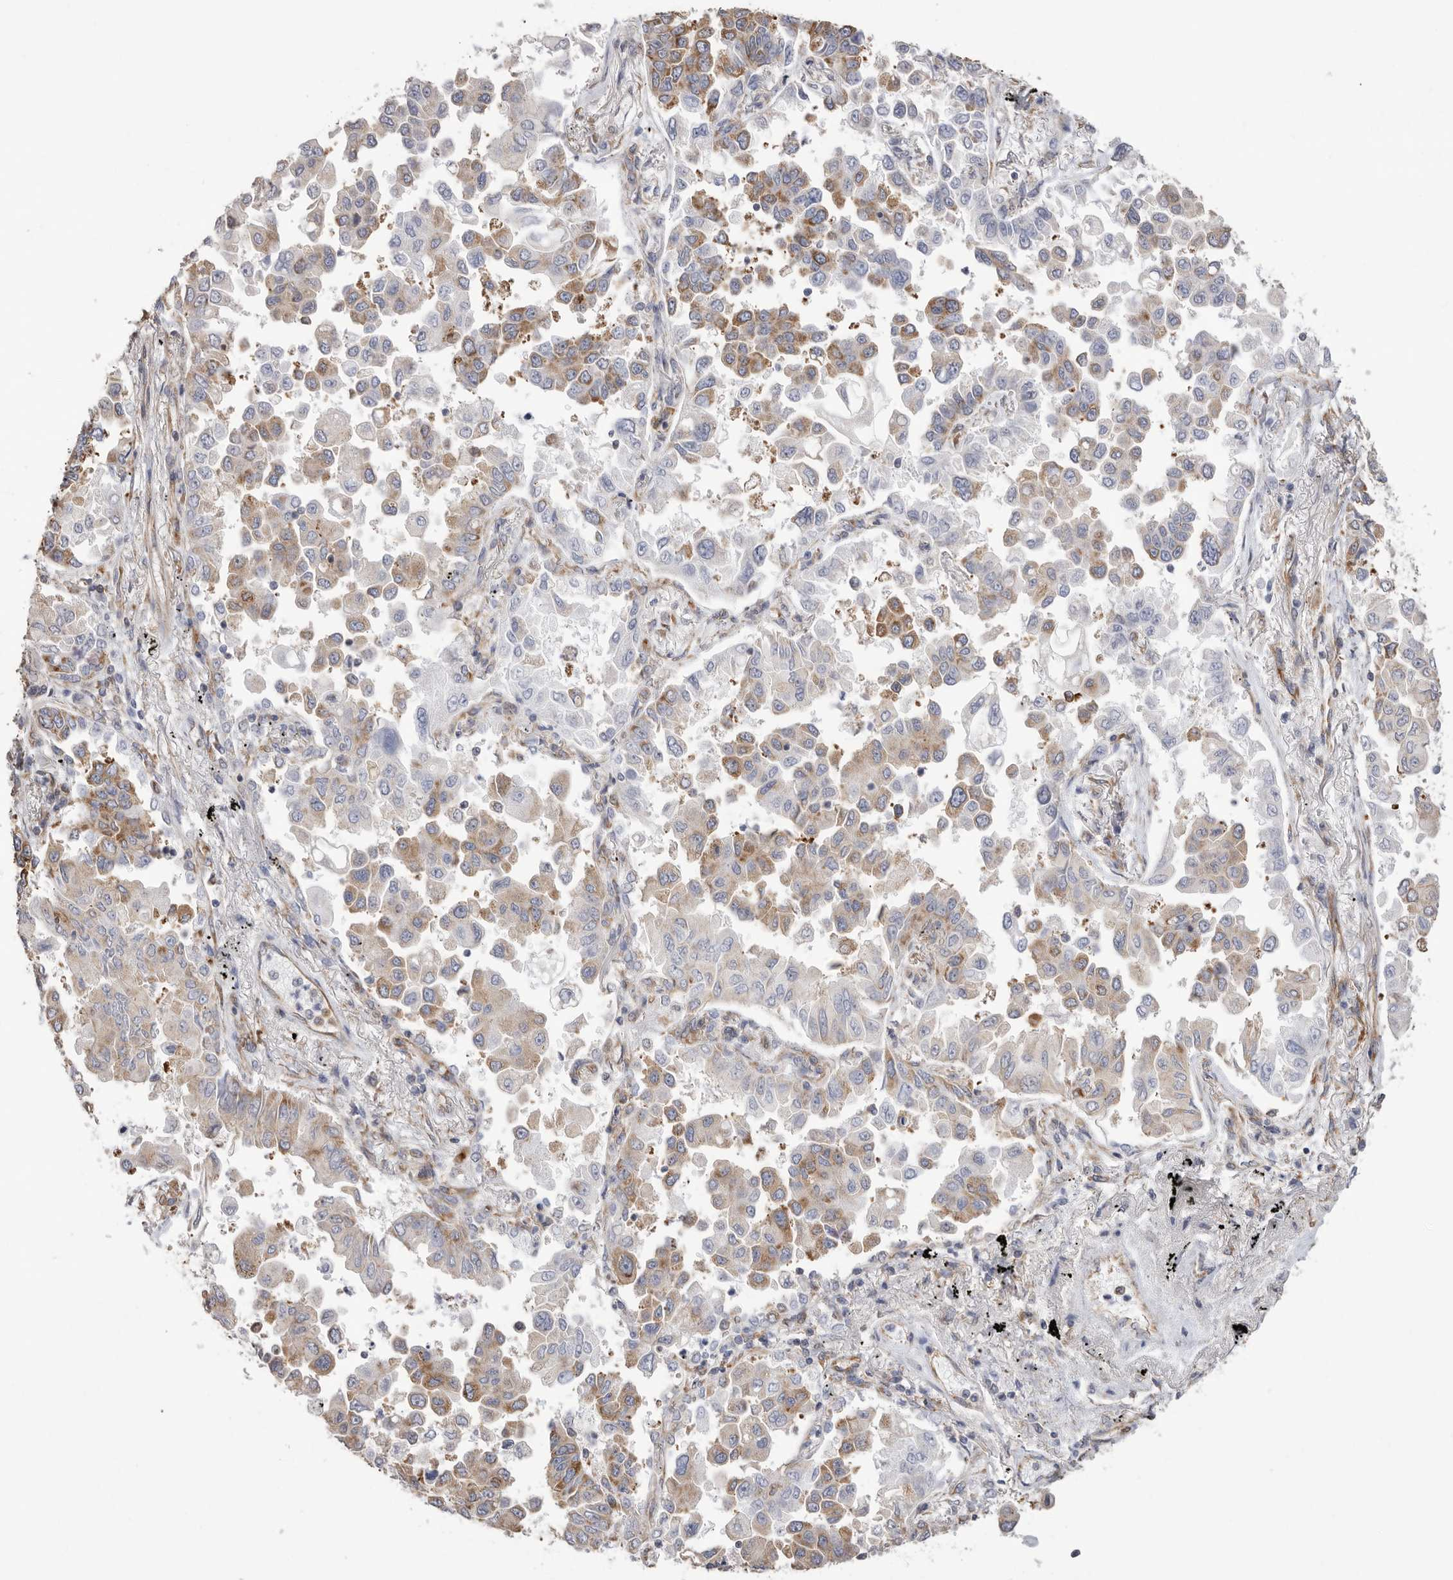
{"staining": {"intensity": "moderate", "quantity": "25%-75%", "location": "cytoplasmic/membranous"}, "tissue": "lung cancer", "cell_type": "Tumor cells", "image_type": "cancer", "snomed": [{"axis": "morphology", "description": "Adenocarcinoma, NOS"}, {"axis": "topography", "description": "Lung"}], "caption": "Lung cancer (adenocarcinoma) stained with DAB (3,3'-diaminobenzidine) immunohistochemistry (IHC) reveals medium levels of moderate cytoplasmic/membranous positivity in approximately 25%-75% of tumor cells. Nuclei are stained in blue.", "gene": "SERBP1", "patient": {"sex": "female", "age": 67}}